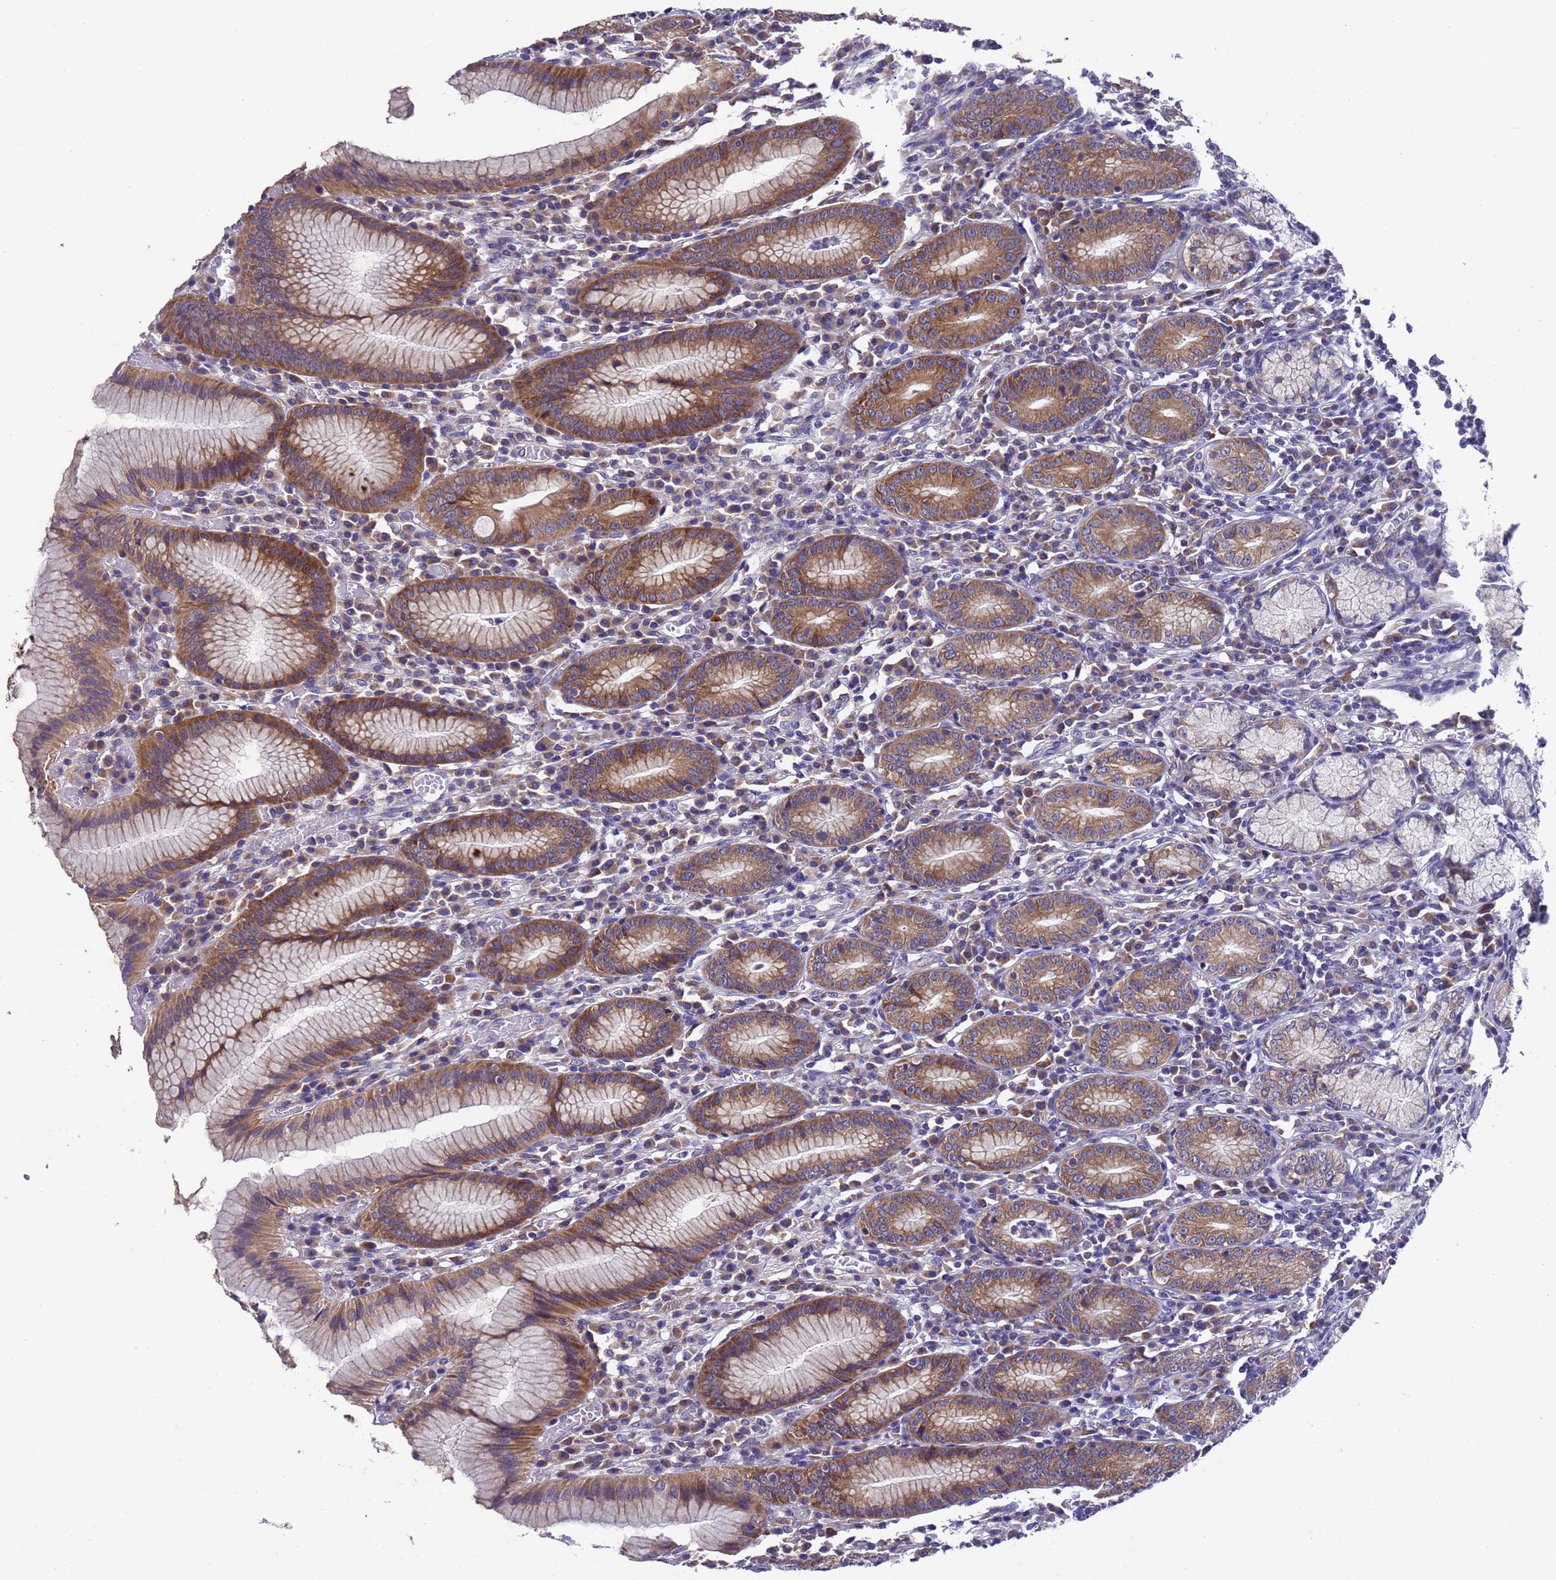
{"staining": {"intensity": "moderate", "quantity": ">75%", "location": "cytoplasmic/membranous"}, "tissue": "stomach", "cell_type": "Glandular cells", "image_type": "normal", "snomed": [{"axis": "morphology", "description": "Normal tissue, NOS"}, {"axis": "topography", "description": "Stomach"}], "caption": "Brown immunohistochemical staining in normal human stomach shows moderate cytoplasmic/membranous staining in about >75% of glandular cells.", "gene": "DCAF12L1", "patient": {"sex": "male", "age": 55}}